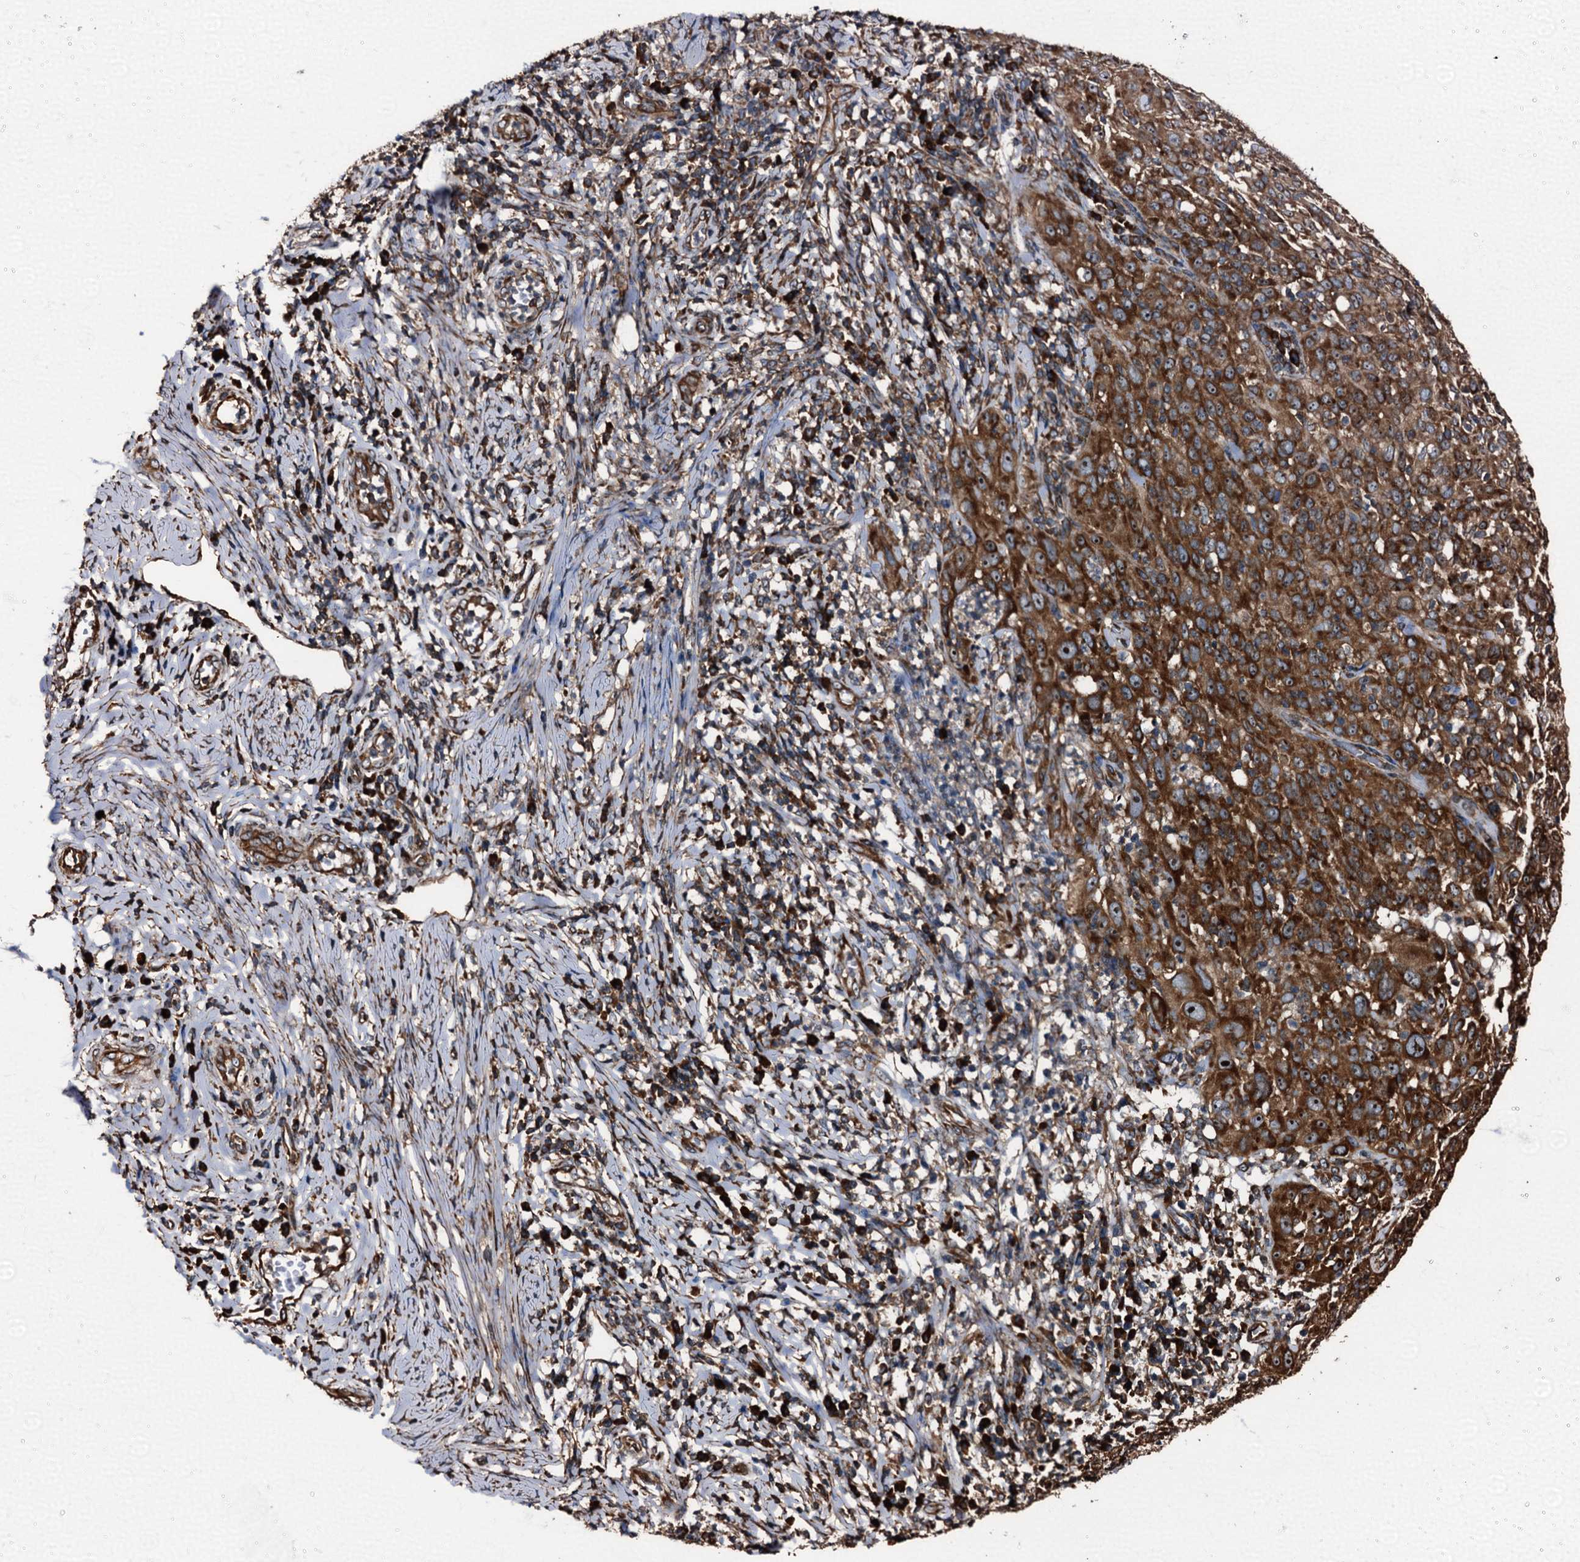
{"staining": {"intensity": "strong", "quantity": ">75%", "location": "cytoplasmic/membranous"}, "tissue": "cervical cancer", "cell_type": "Tumor cells", "image_type": "cancer", "snomed": [{"axis": "morphology", "description": "Squamous cell carcinoma, NOS"}, {"axis": "topography", "description": "Cervix"}], "caption": "Cervical cancer stained with a protein marker displays strong staining in tumor cells.", "gene": "ATP2C1", "patient": {"sex": "female", "age": 31}}